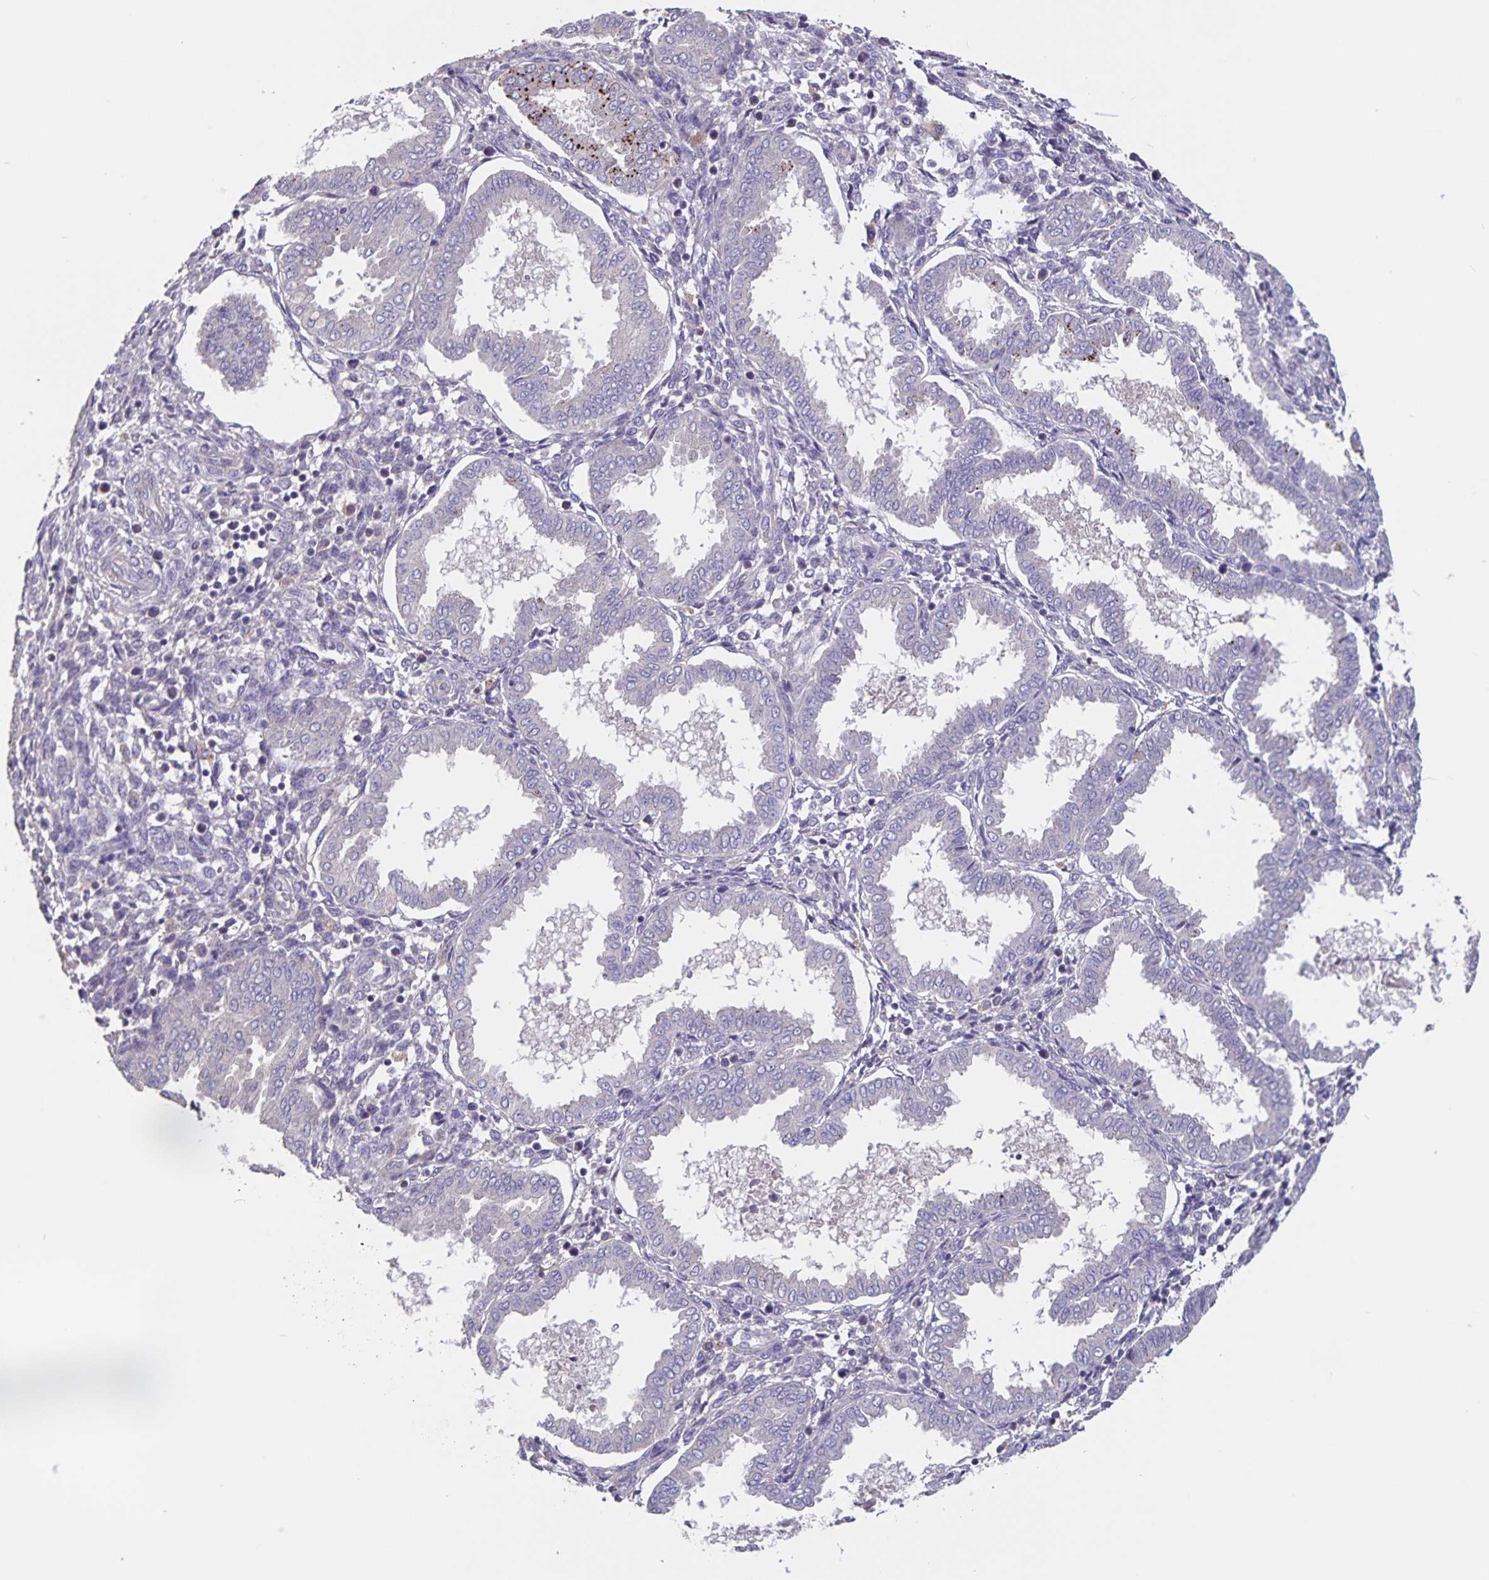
{"staining": {"intensity": "negative", "quantity": "none", "location": "none"}, "tissue": "endometrium", "cell_type": "Cells in endometrial stroma", "image_type": "normal", "snomed": [{"axis": "morphology", "description": "Normal tissue, NOS"}, {"axis": "topography", "description": "Endometrium"}], "caption": "Human endometrium stained for a protein using immunohistochemistry (IHC) reveals no expression in cells in endometrial stroma.", "gene": "FBXL16", "patient": {"sex": "female", "age": 24}}